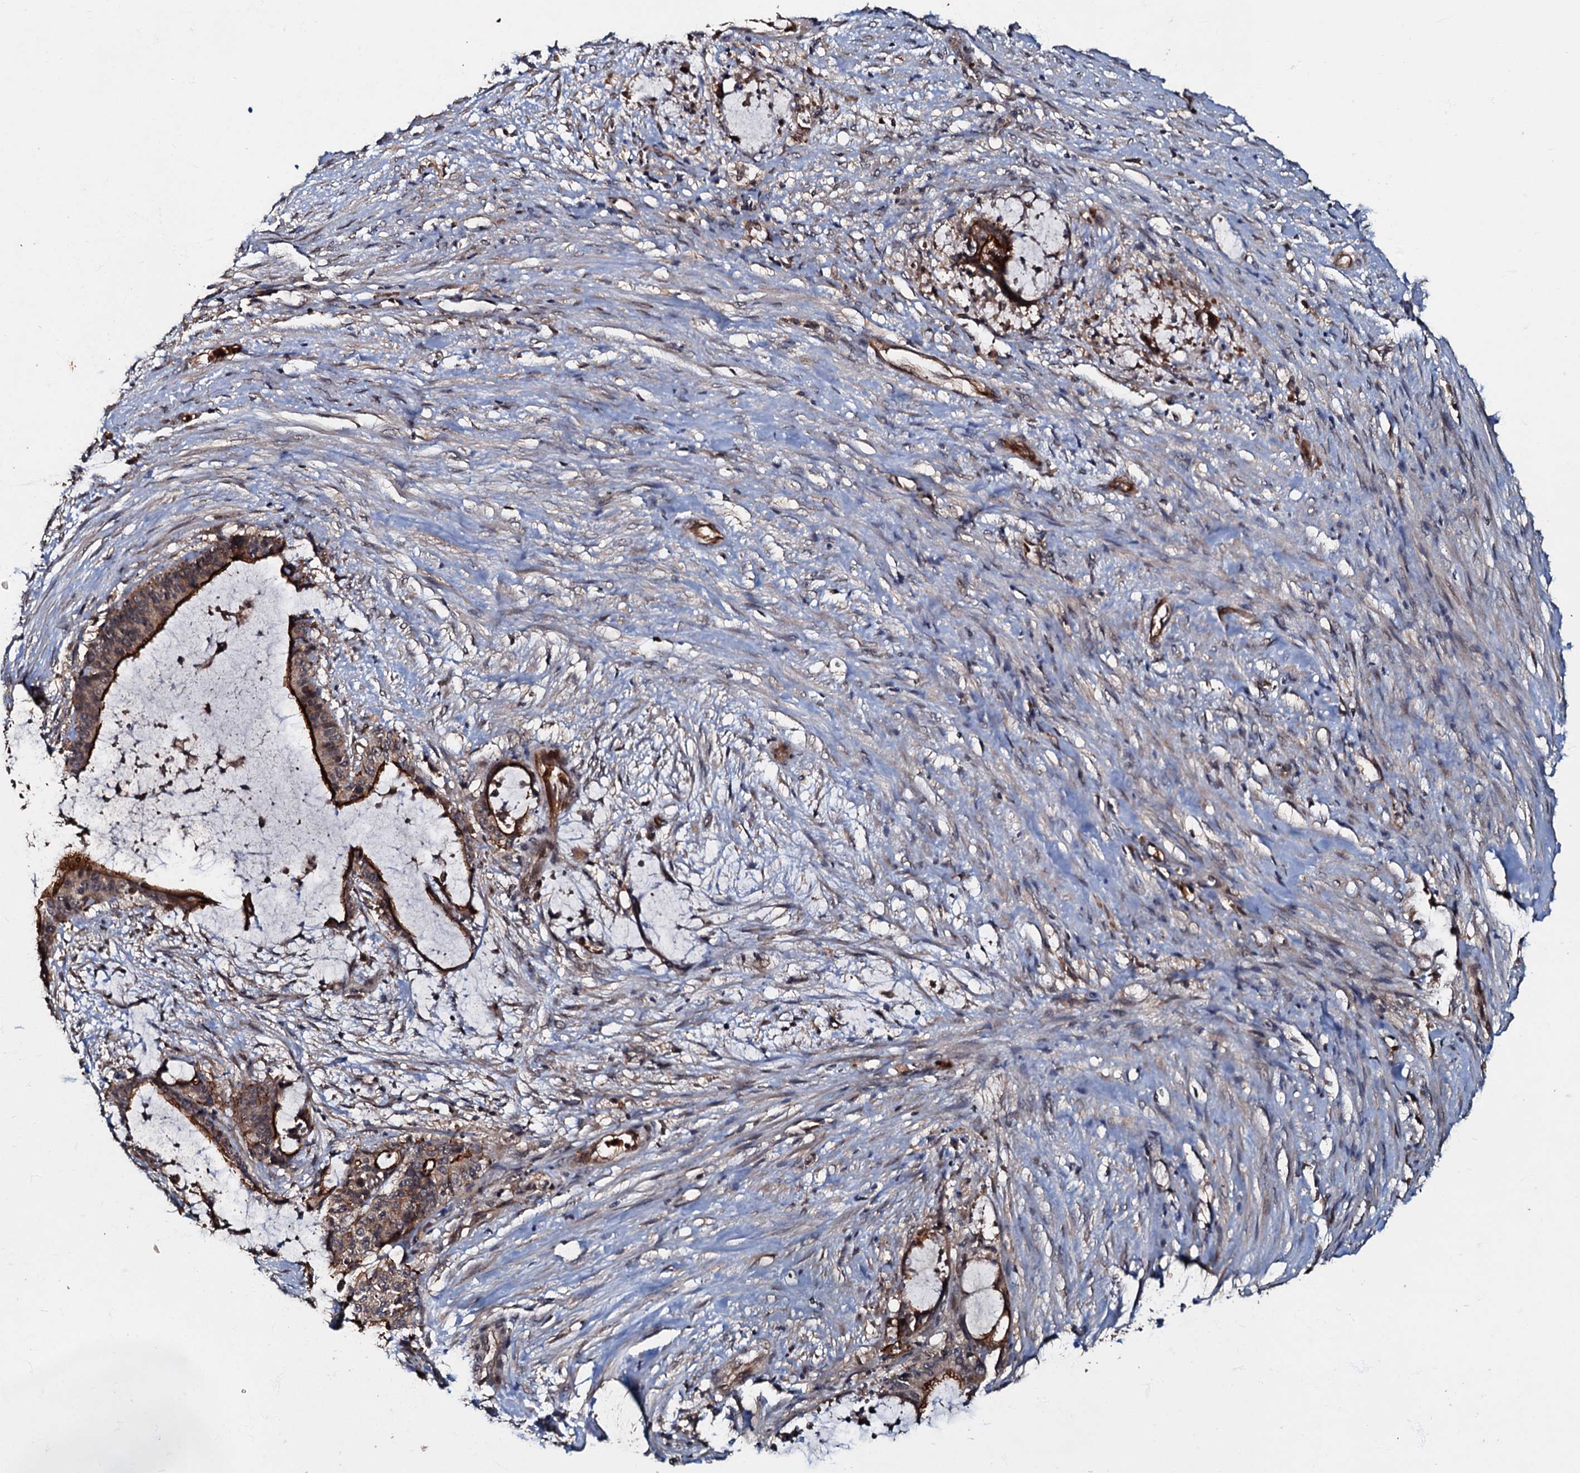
{"staining": {"intensity": "strong", "quantity": "25%-75%", "location": "cytoplasmic/membranous"}, "tissue": "liver cancer", "cell_type": "Tumor cells", "image_type": "cancer", "snomed": [{"axis": "morphology", "description": "Normal tissue, NOS"}, {"axis": "morphology", "description": "Cholangiocarcinoma"}, {"axis": "topography", "description": "Liver"}, {"axis": "topography", "description": "Peripheral nerve tissue"}], "caption": "The photomicrograph displays staining of cholangiocarcinoma (liver), revealing strong cytoplasmic/membranous protein staining (brown color) within tumor cells.", "gene": "MANSC4", "patient": {"sex": "female", "age": 73}}